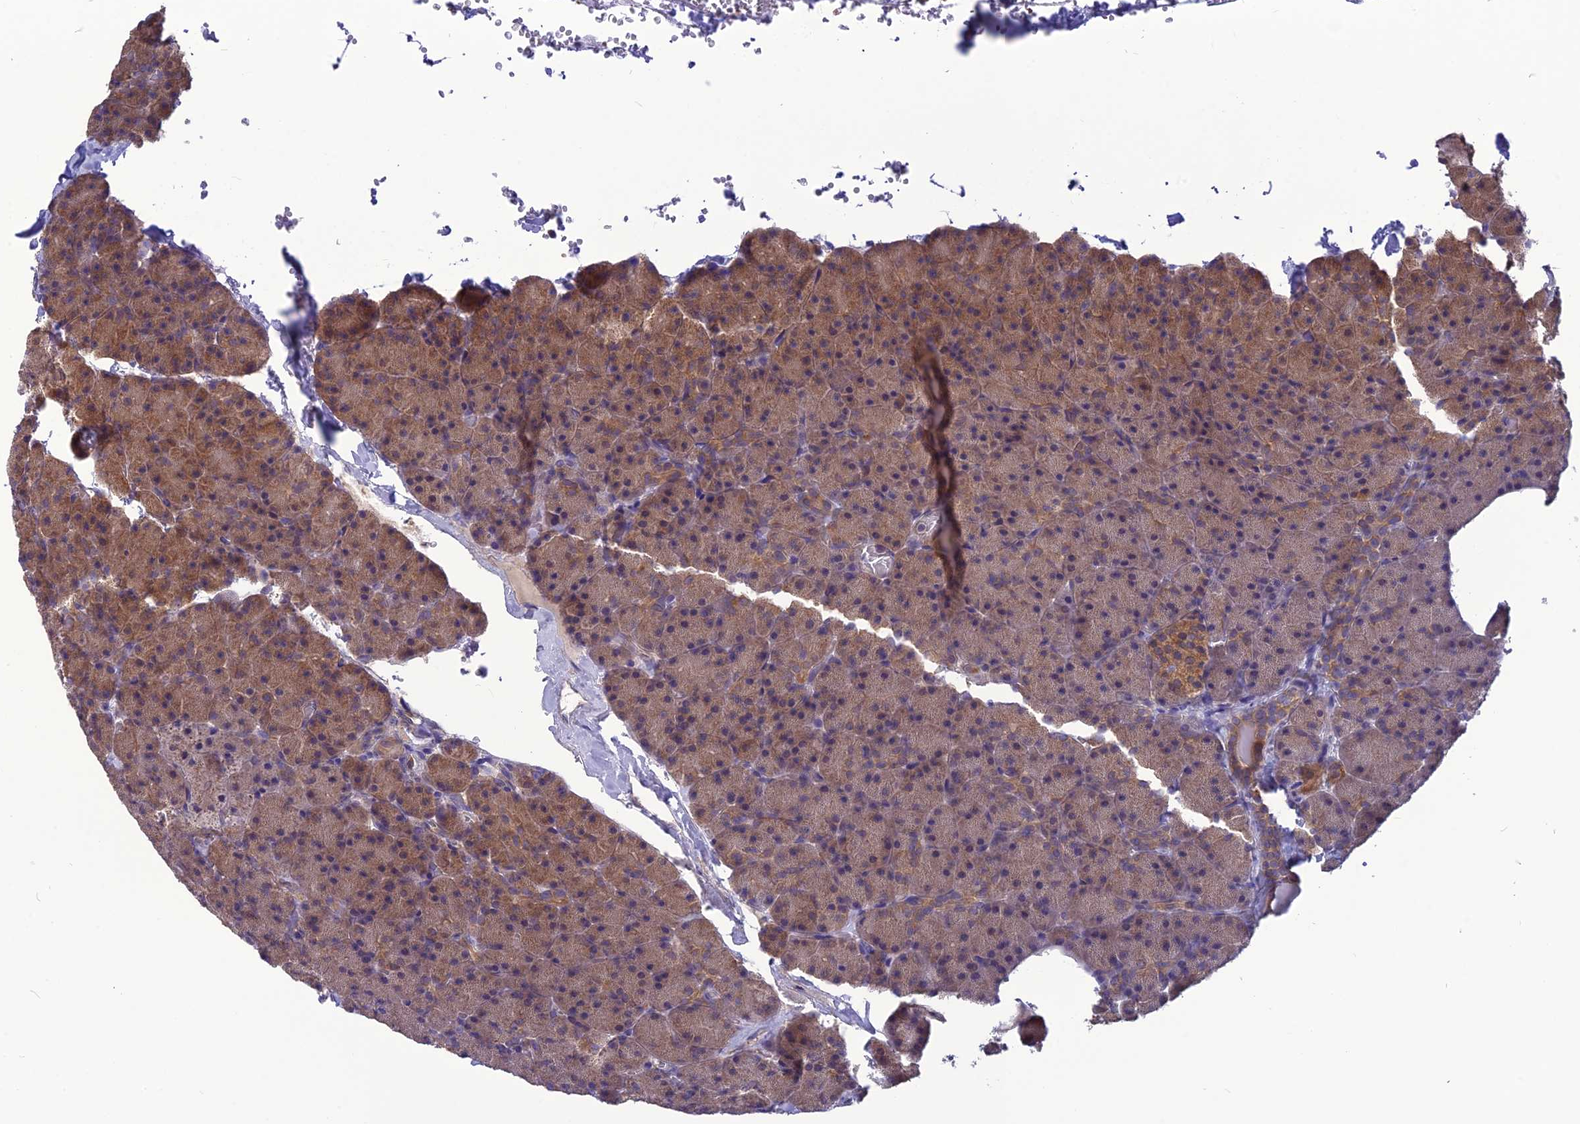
{"staining": {"intensity": "moderate", "quantity": "25%-75%", "location": "cytoplasmic/membranous"}, "tissue": "pancreas", "cell_type": "Exocrine glandular cells", "image_type": "normal", "snomed": [{"axis": "morphology", "description": "Normal tissue, NOS"}, {"axis": "morphology", "description": "Carcinoid, malignant, NOS"}, {"axis": "topography", "description": "Pancreas"}], "caption": "Immunohistochemistry of normal human pancreas demonstrates medium levels of moderate cytoplasmic/membranous staining in about 25%-75% of exocrine glandular cells.", "gene": "PSMF1", "patient": {"sex": "female", "age": 35}}